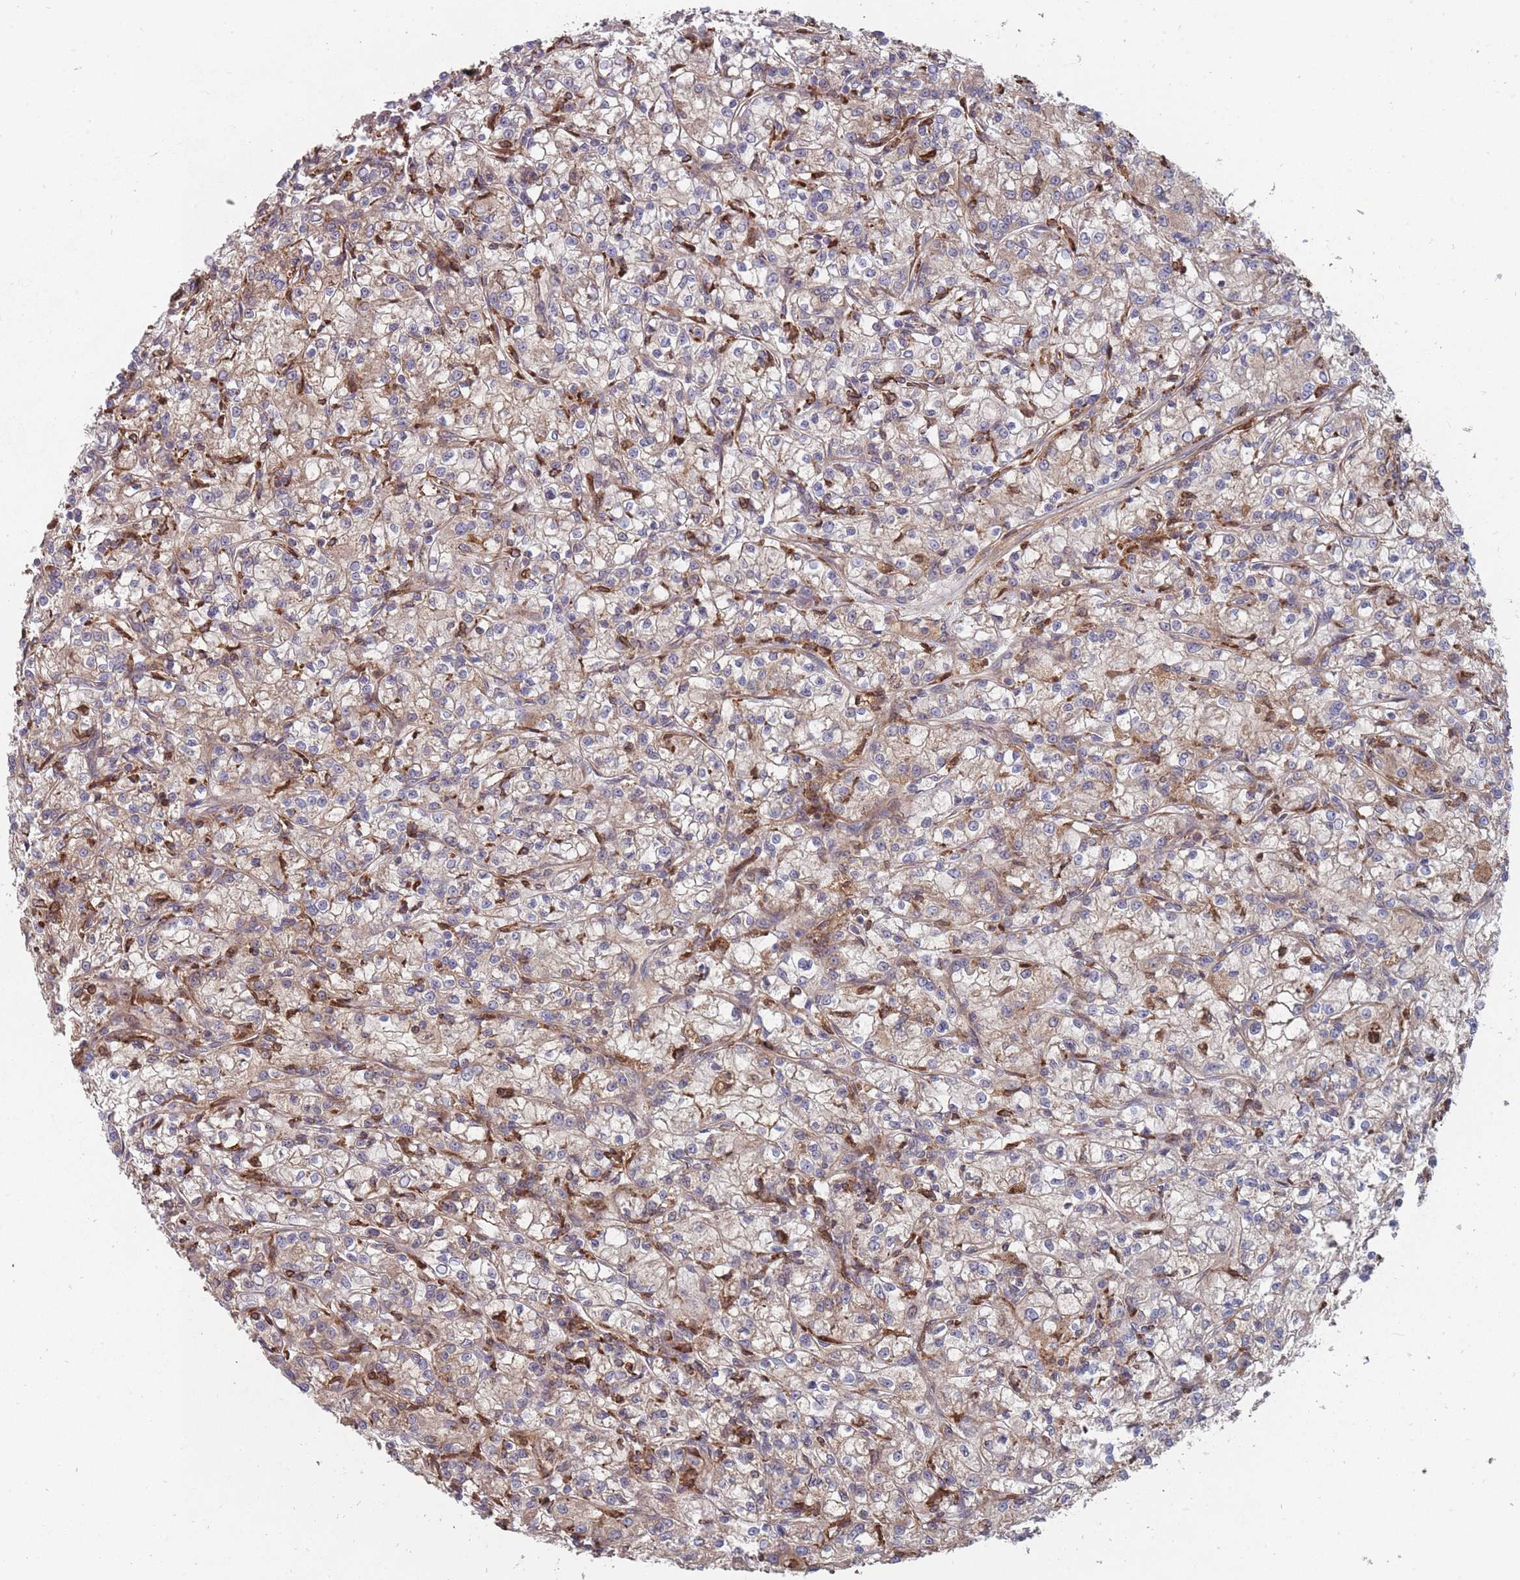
{"staining": {"intensity": "weak", "quantity": ">75%", "location": "cytoplasmic/membranous"}, "tissue": "renal cancer", "cell_type": "Tumor cells", "image_type": "cancer", "snomed": [{"axis": "morphology", "description": "Adenocarcinoma, NOS"}, {"axis": "topography", "description": "Kidney"}], "caption": "Weak cytoplasmic/membranous positivity is appreciated in about >75% of tumor cells in renal cancer (adenocarcinoma).", "gene": "THSD7B", "patient": {"sex": "female", "age": 59}}